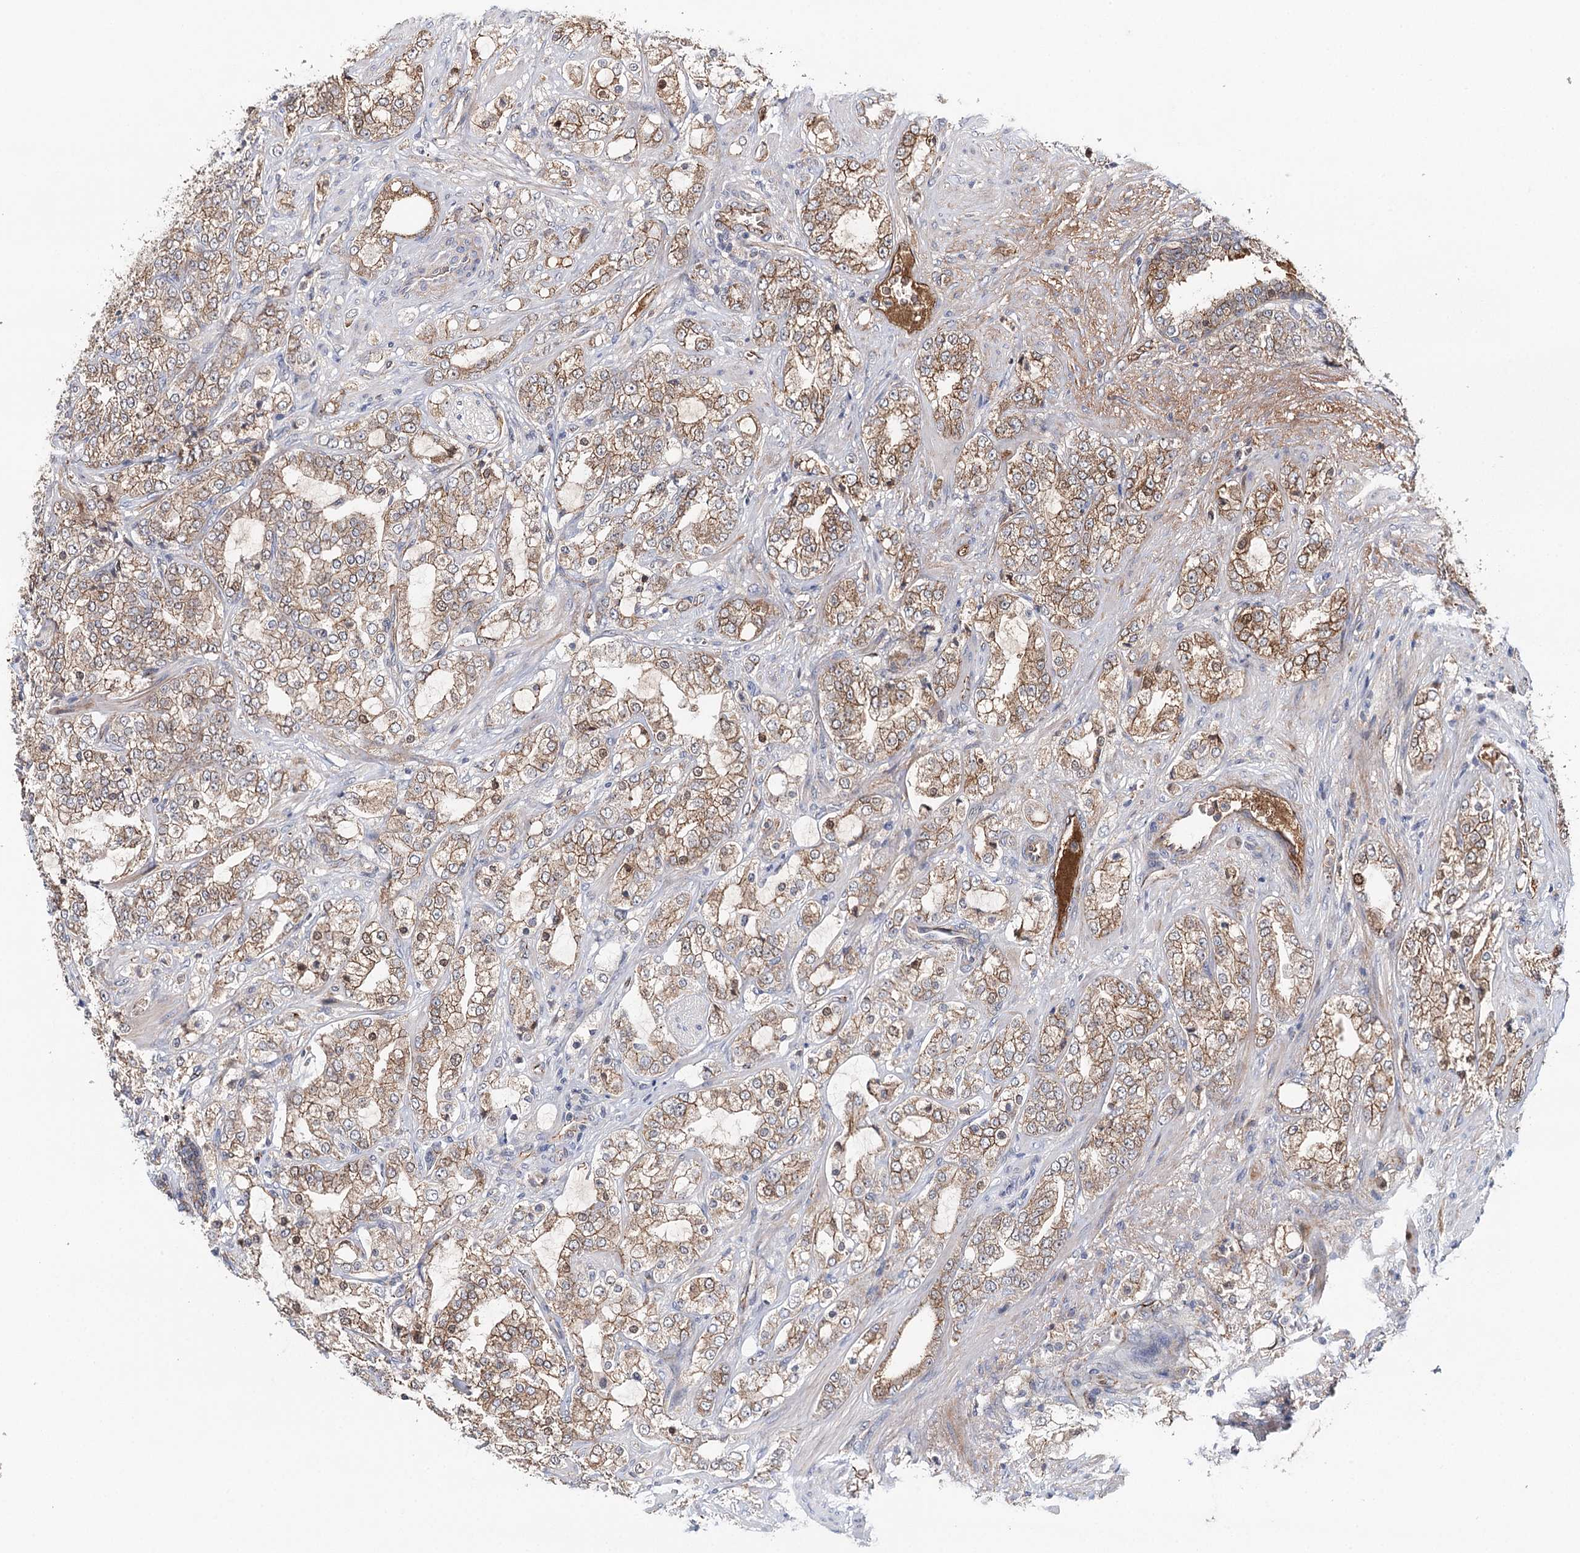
{"staining": {"intensity": "moderate", "quantity": ">75%", "location": "cytoplasmic/membranous"}, "tissue": "prostate cancer", "cell_type": "Tumor cells", "image_type": "cancer", "snomed": [{"axis": "morphology", "description": "Adenocarcinoma, High grade"}, {"axis": "topography", "description": "Prostate"}], "caption": "Prostate cancer stained with DAB IHC shows medium levels of moderate cytoplasmic/membranous staining in approximately >75% of tumor cells. (IHC, brightfield microscopy, high magnification).", "gene": "PKP4", "patient": {"sex": "male", "age": 64}}